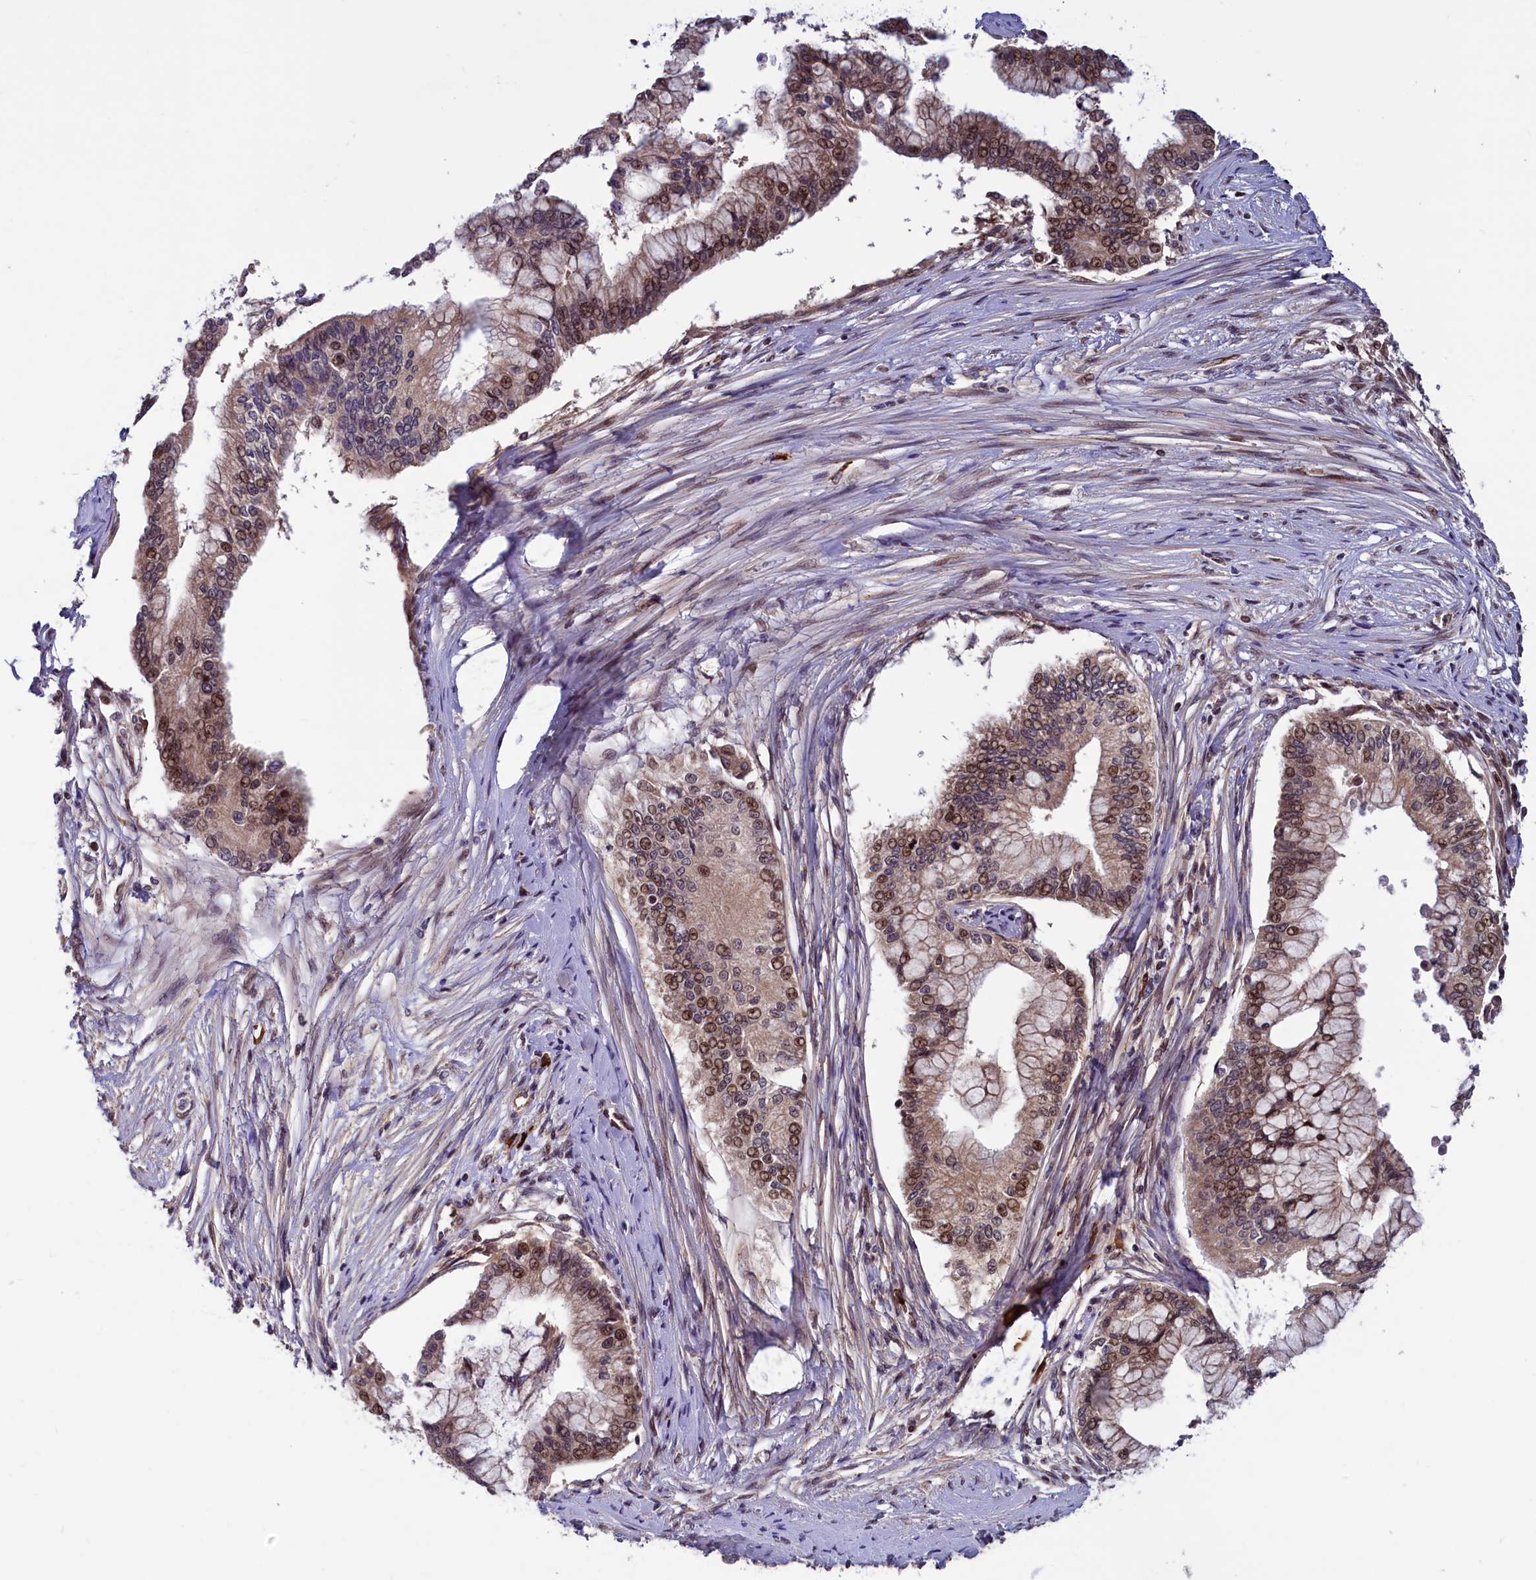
{"staining": {"intensity": "moderate", "quantity": ">75%", "location": "cytoplasmic/membranous,nuclear"}, "tissue": "pancreatic cancer", "cell_type": "Tumor cells", "image_type": "cancer", "snomed": [{"axis": "morphology", "description": "Adenocarcinoma, NOS"}, {"axis": "topography", "description": "Pancreas"}], "caption": "A high-resolution micrograph shows IHC staining of pancreatic cancer, which demonstrates moderate cytoplasmic/membranous and nuclear staining in approximately >75% of tumor cells.", "gene": "RBFA", "patient": {"sex": "male", "age": 46}}